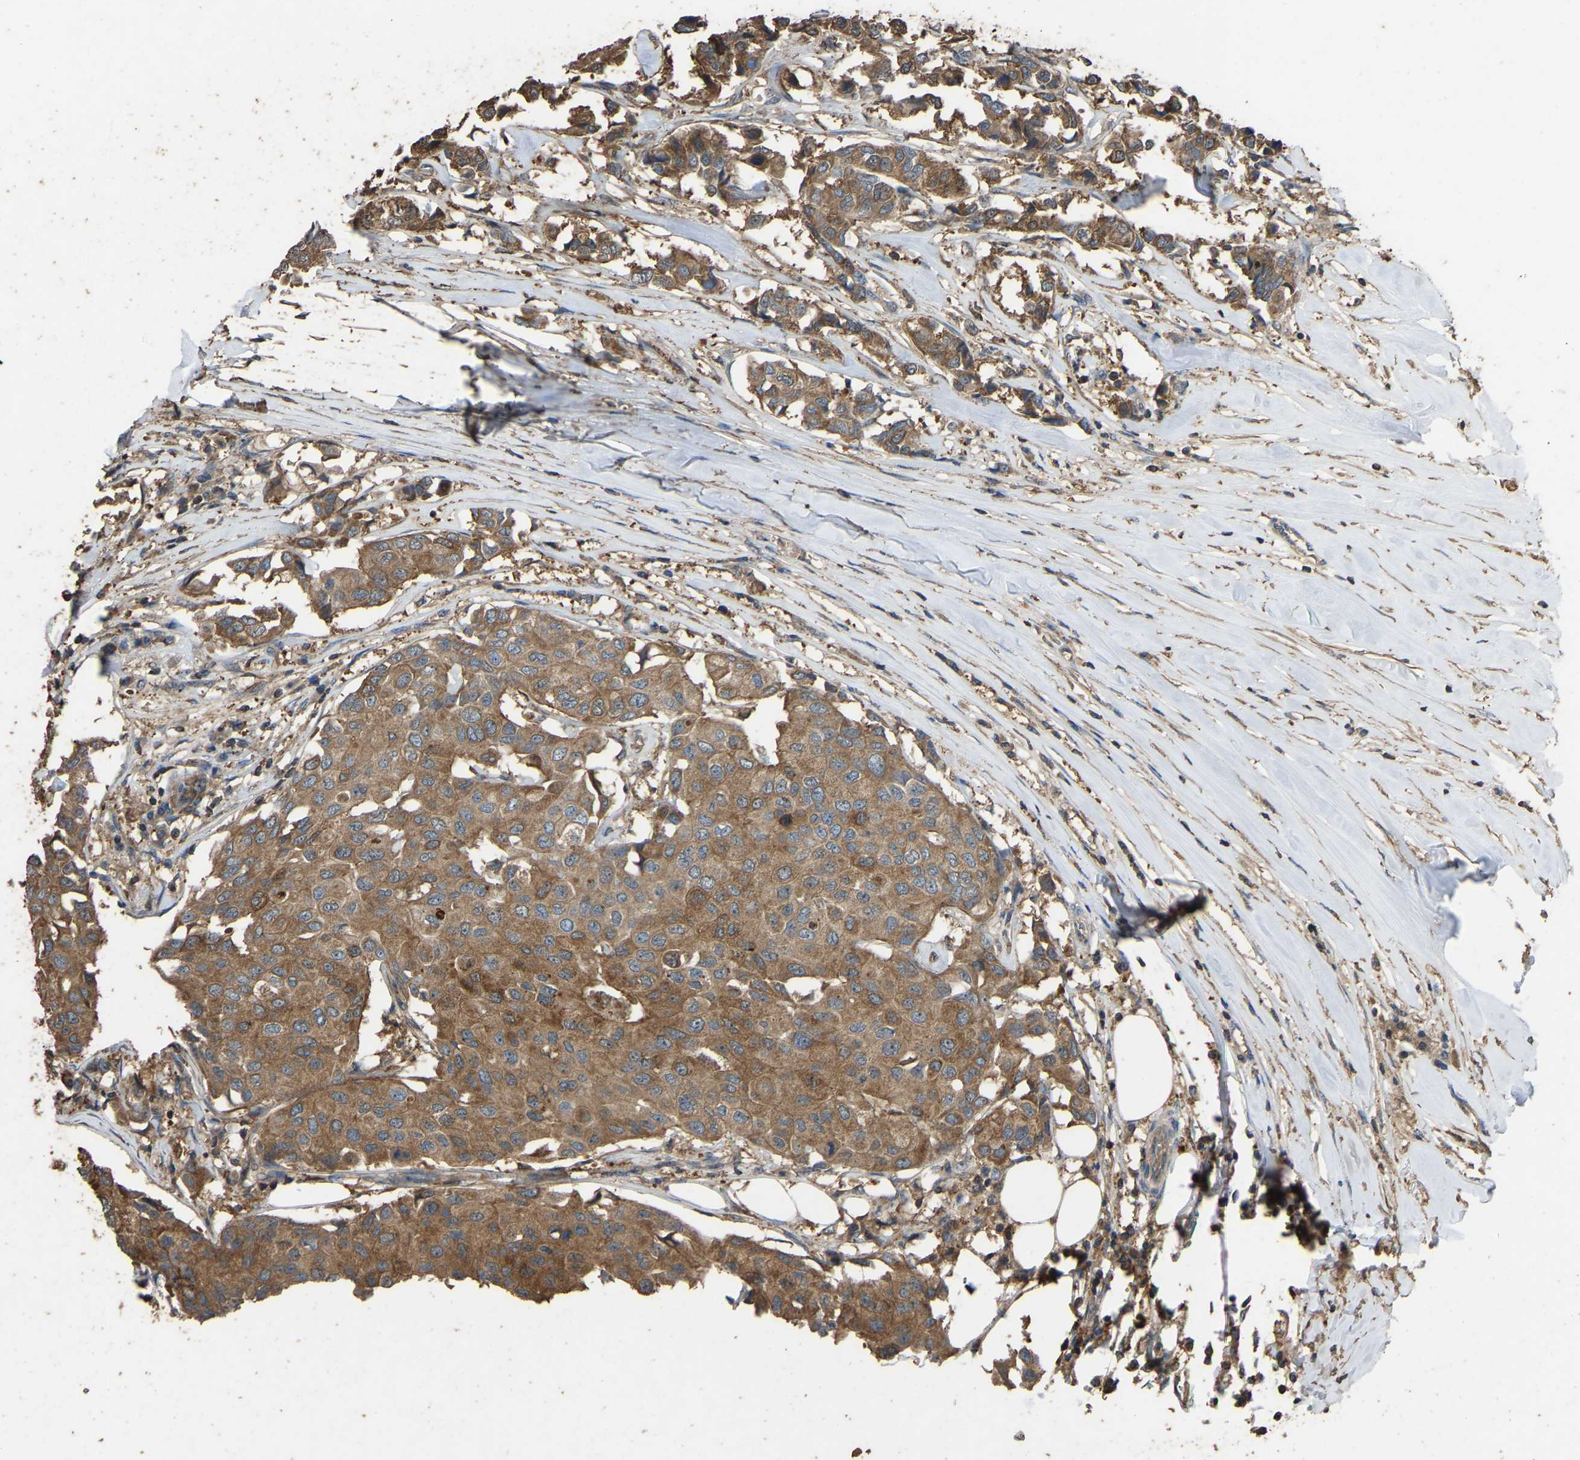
{"staining": {"intensity": "moderate", "quantity": ">75%", "location": "cytoplasmic/membranous"}, "tissue": "breast cancer", "cell_type": "Tumor cells", "image_type": "cancer", "snomed": [{"axis": "morphology", "description": "Duct carcinoma"}, {"axis": "topography", "description": "Breast"}], "caption": "A brown stain labels moderate cytoplasmic/membranous positivity of a protein in human breast cancer tumor cells. (Brightfield microscopy of DAB IHC at high magnification).", "gene": "FHIT", "patient": {"sex": "female", "age": 80}}